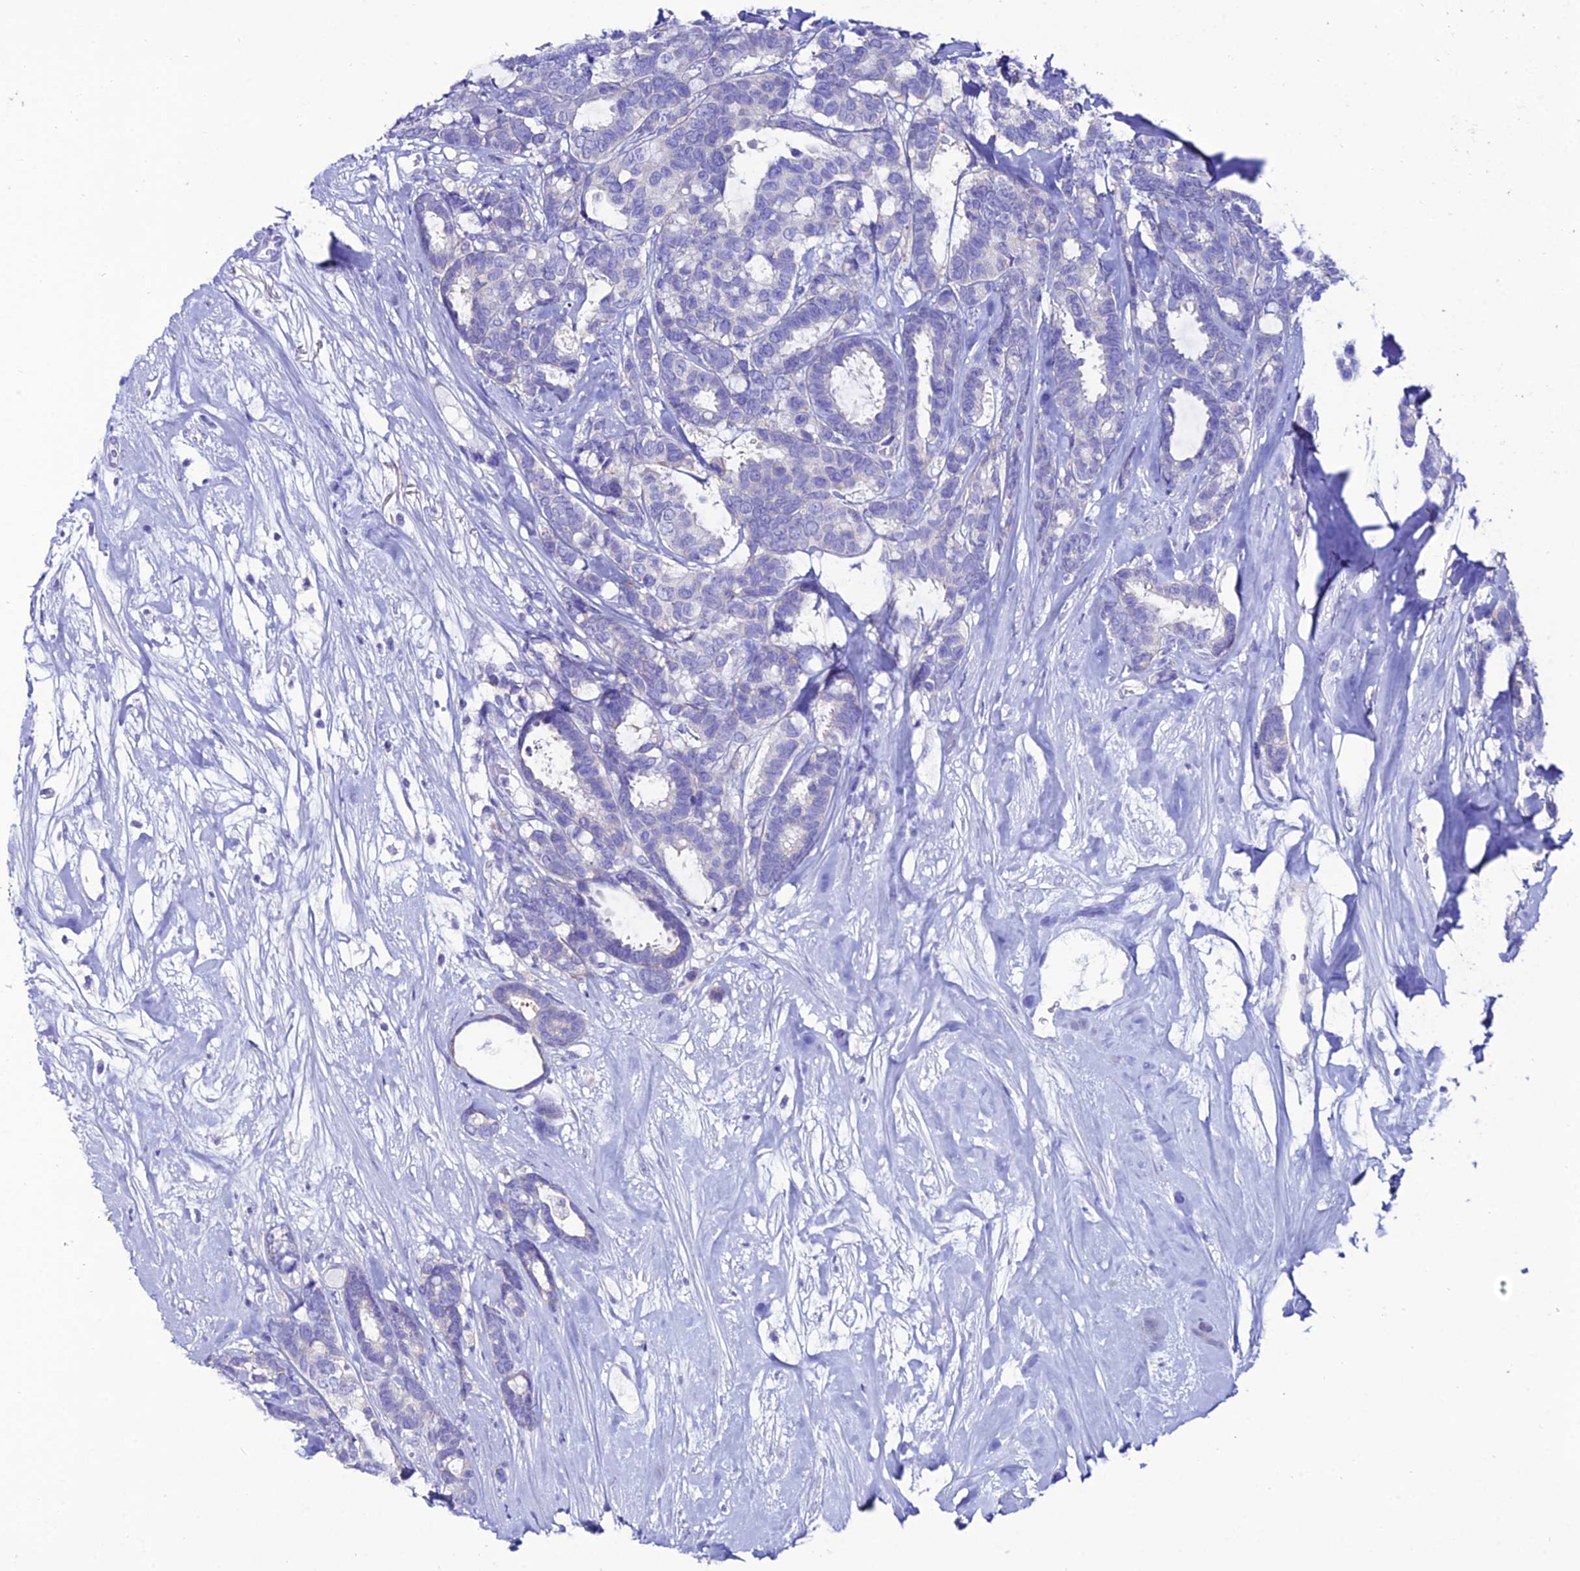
{"staining": {"intensity": "negative", "quantity": "none", "location": "none"}, "tissue": "breast cancer", "cell_type": "Tumor cells", "image_type": "cancer", "snomed": [{"axis": "morphology", "description": "Duct carcinoma"}, {"axis": "topography", "description": "Breast"}], "caption": "A photomicrograph of human infiltrating ductal carcinoma (breast) is negative for staining in tumor cells.", "gene": "OR4D5", "patient": {"sex": "female", "age": 87}}